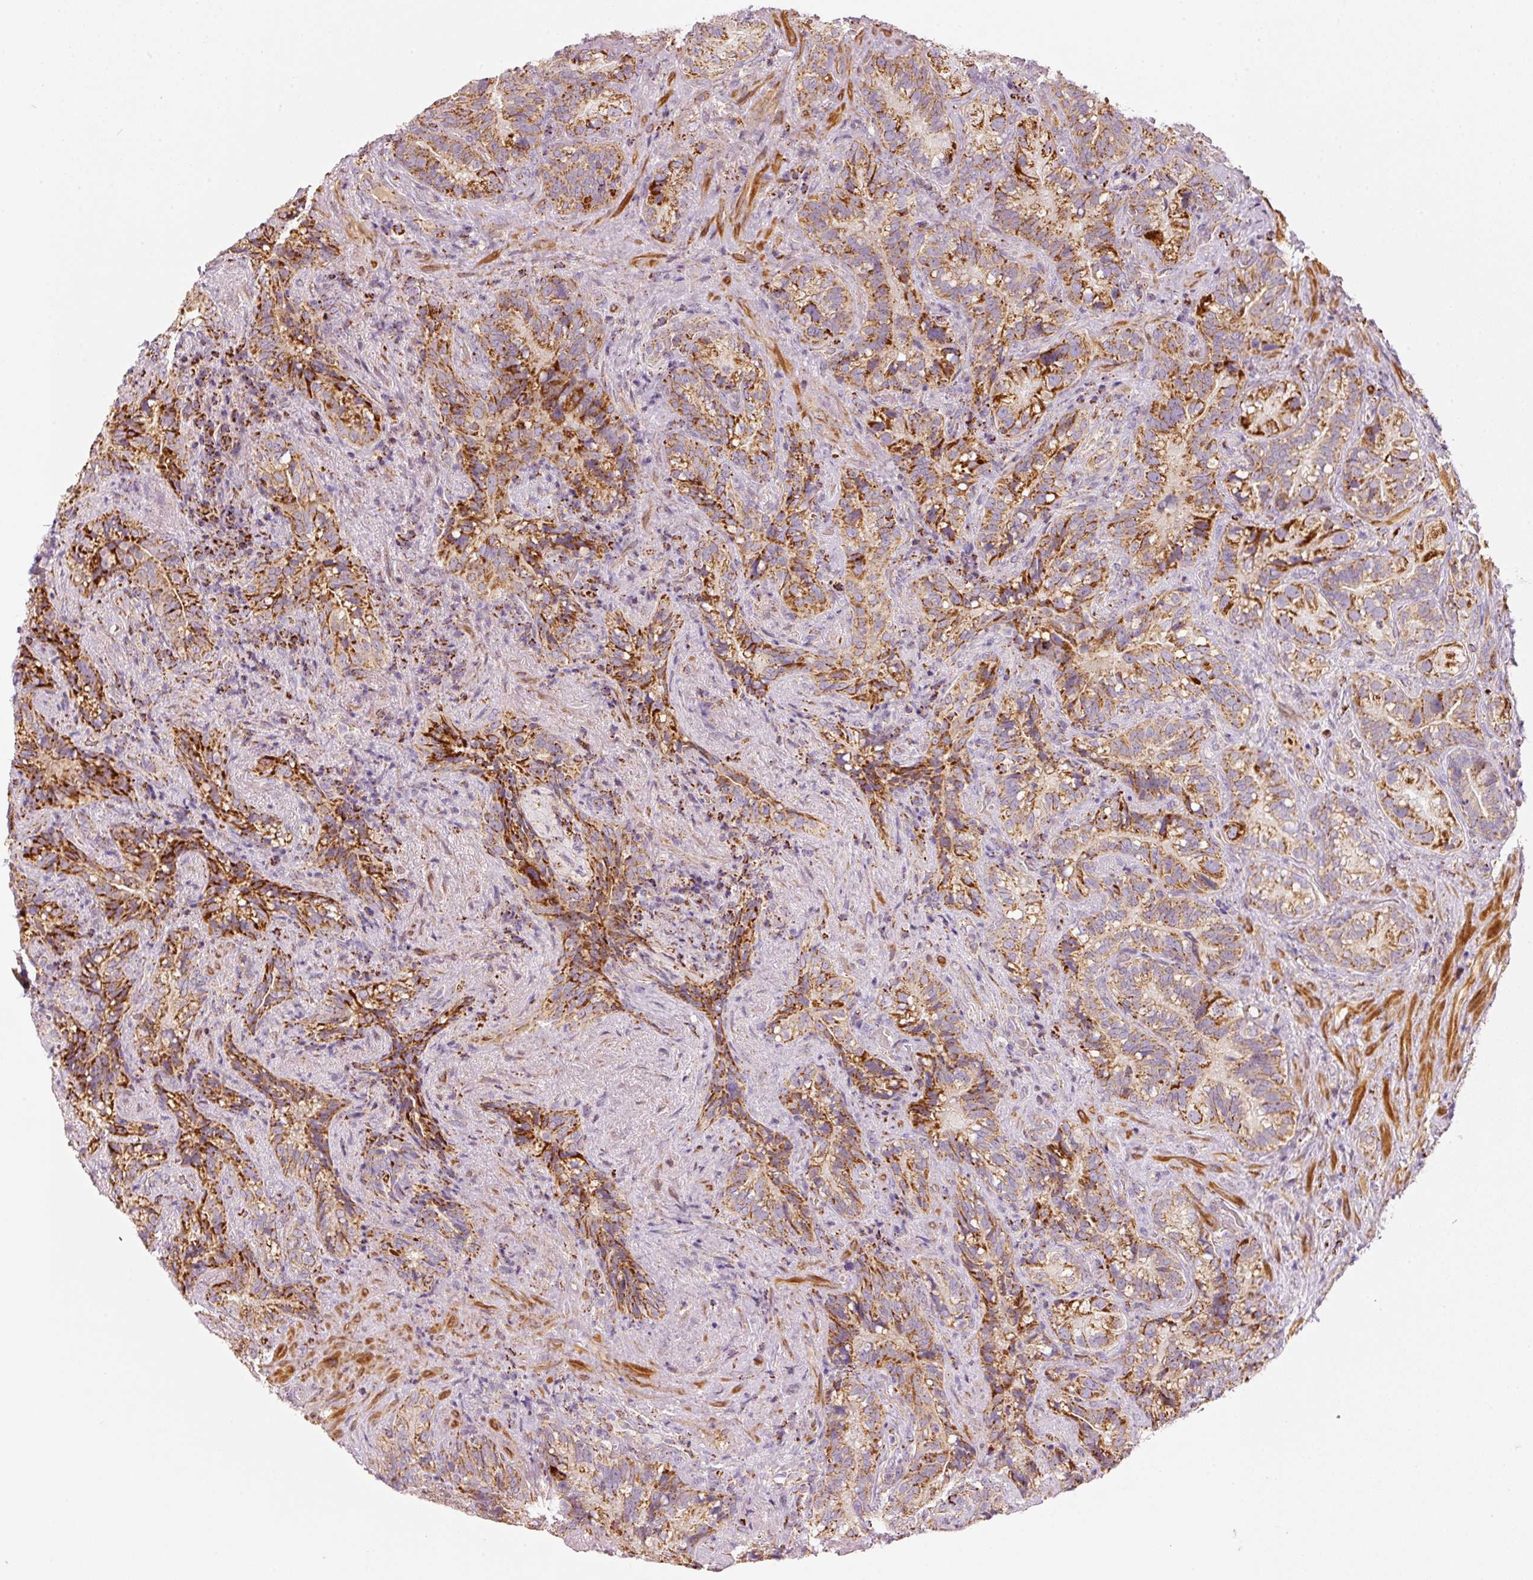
{"staining": {"intensity": "moderate", "quantity": ">75%", "location": "cytoplasmic/membranous"}, "tissue": "seminal vesicle", "cell_type": "Glandular cells", "image_type": "normal", "snomed": [{"axis": "morphology", "description": "Normal tissue, NOS"}, {"axis": "topography", "description": "Seminal veicle"}], "caption": "High-magnification brightfield microscopy of unremarkable seminal vesicle stained with DAB (brown) and counterstained with hematoxylin (blue). glandular cells exhibit moderate cytoplasmic/membranous positivity is appreciated in approximately>75% of cells. The protein is shown in brown color, while the nuclei are stained blue.", "gene": "C17orf98", "patient": {"sex": "male", "age": 68}}